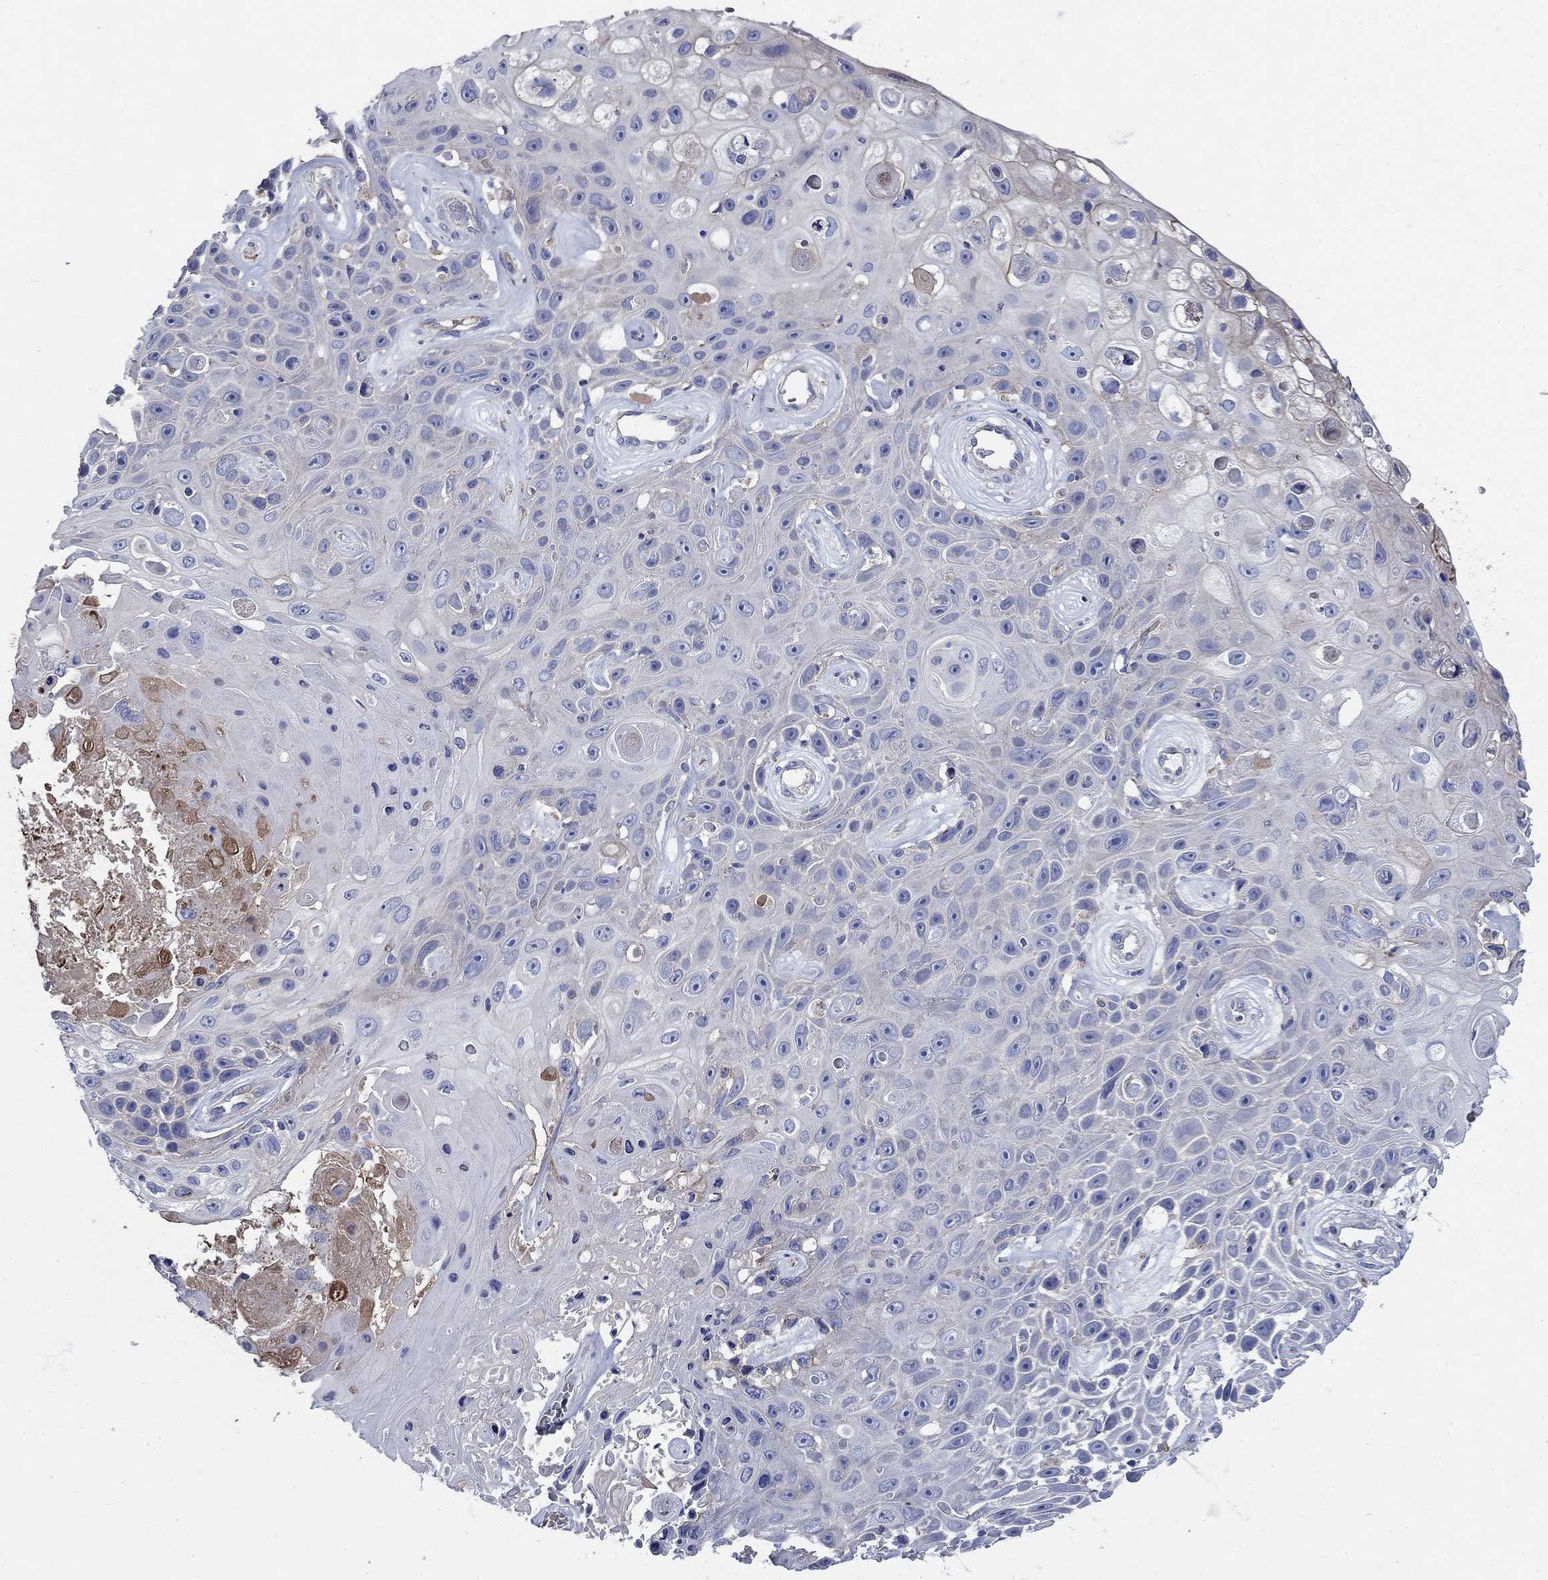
{"staining": {"intensity": "negative", "quantity": "none", "location": "none"}, "tissue": "skin cancer", "cell_type": "Tumor cells", "image_type": "cancer", "snomed": [{"axis": "morphology", "description": "Squamous cell carcinoma, NOS"}, {"axis": "topography", "description": "Skin"}], "caption": "High magnification brightfield microscopy of skin cancer stained with DAB (brown) and counterstained with hematoxylin (blue): tumor cells show no significant positivity.", "gene": "FLNC", "patient": {"sex": "male", "age": 82}}